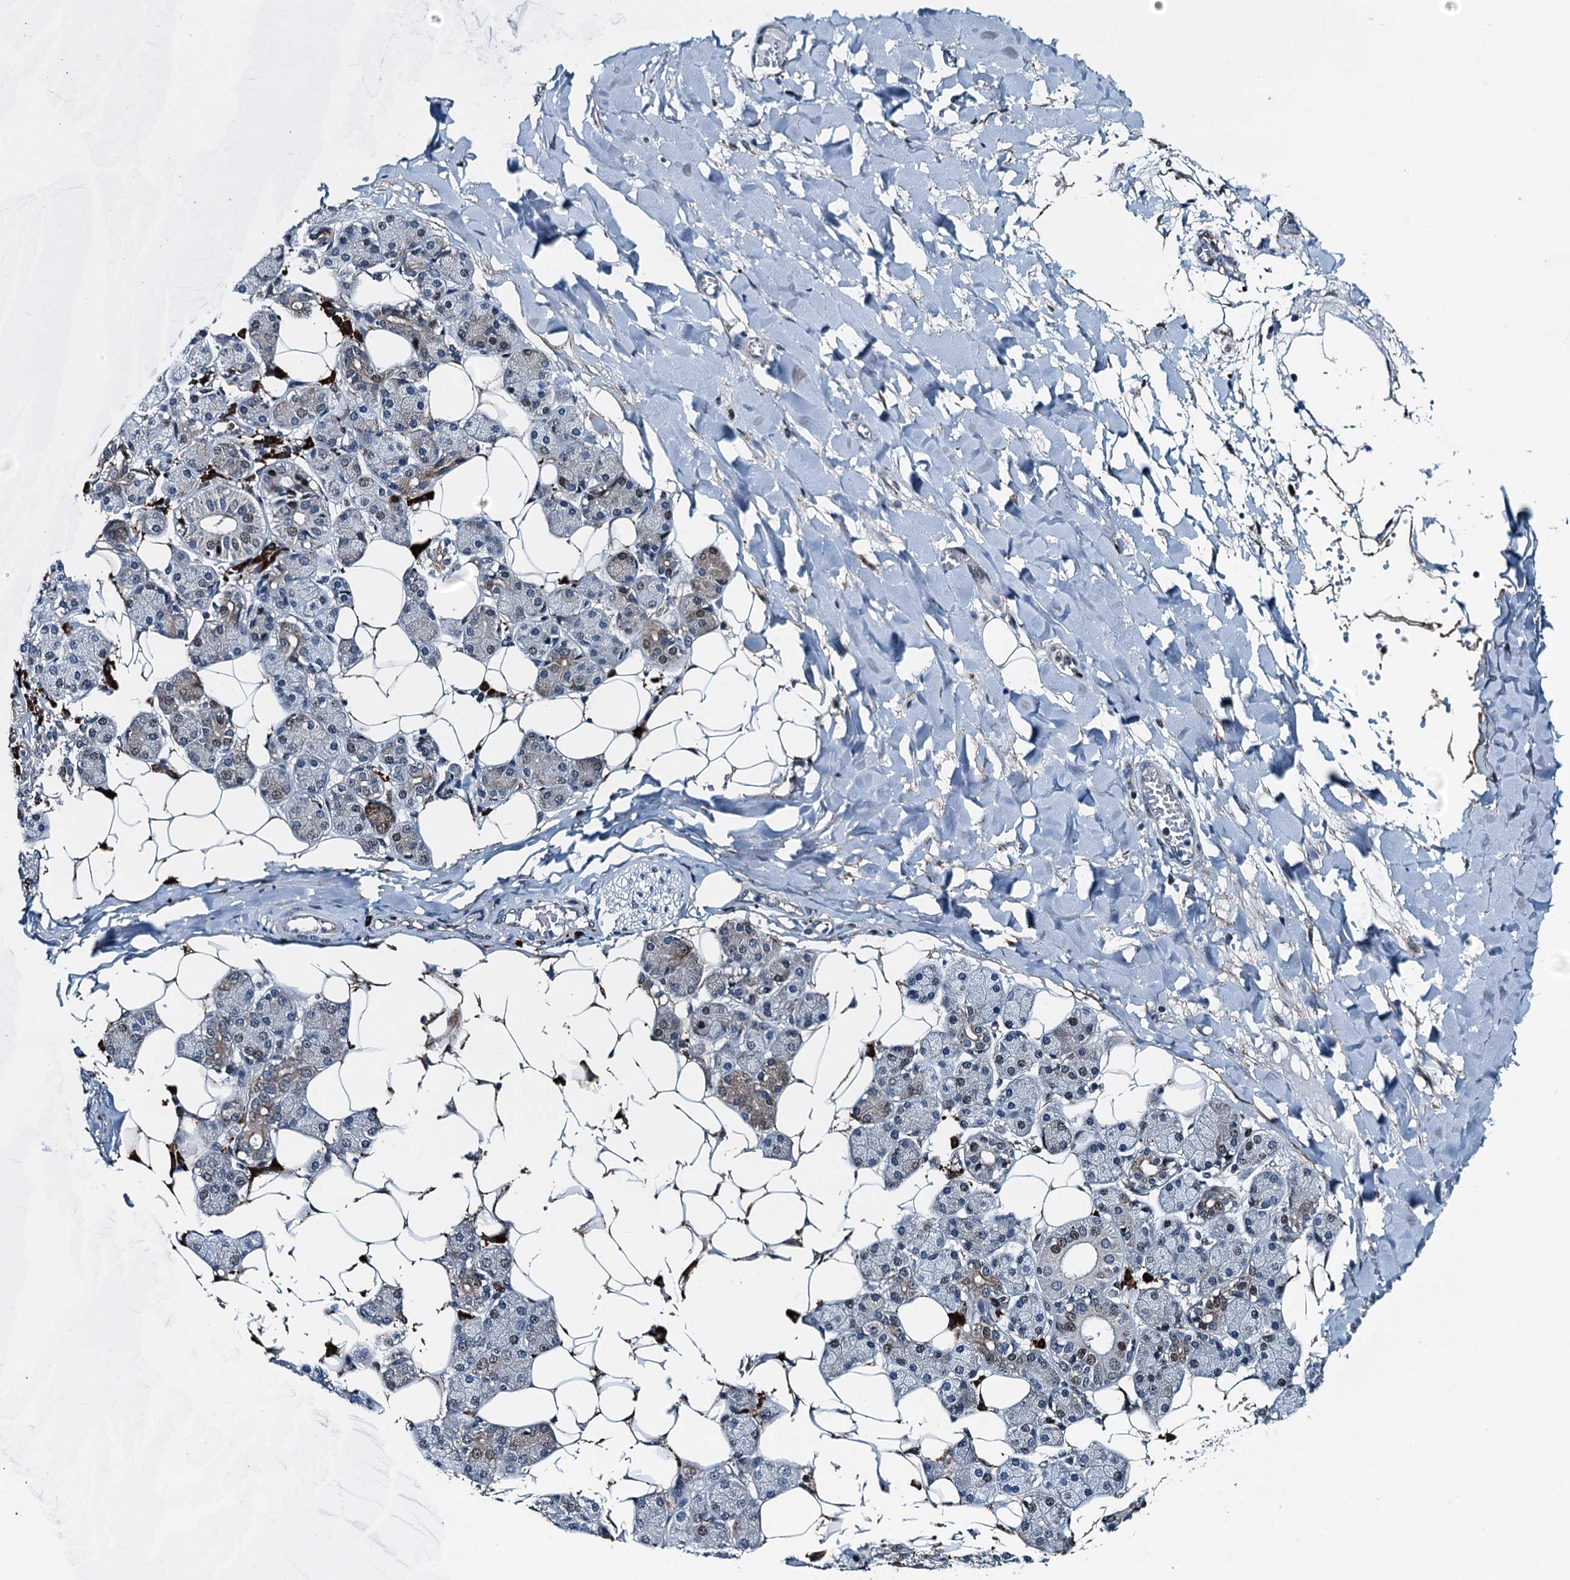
{"staining": {"intensity": "weak", "quantity": "<25%", "location": "cytoplasmic/membranous,nuclear"}, "tissue": "salivary gland", "cell_type": "Glandular cells", "image_type": "normal", "snomed": [{"axis": "morphology", "description": "Normal tissue, NOS"}, {"axis": "topography", "description": "Salivary gland"}], "caption": "The image demonstrates no staining of glandular cells in unremarkable salivary gland.", "gene": "TAMALIN", "patient": {"sex": "female", "age": 33}}